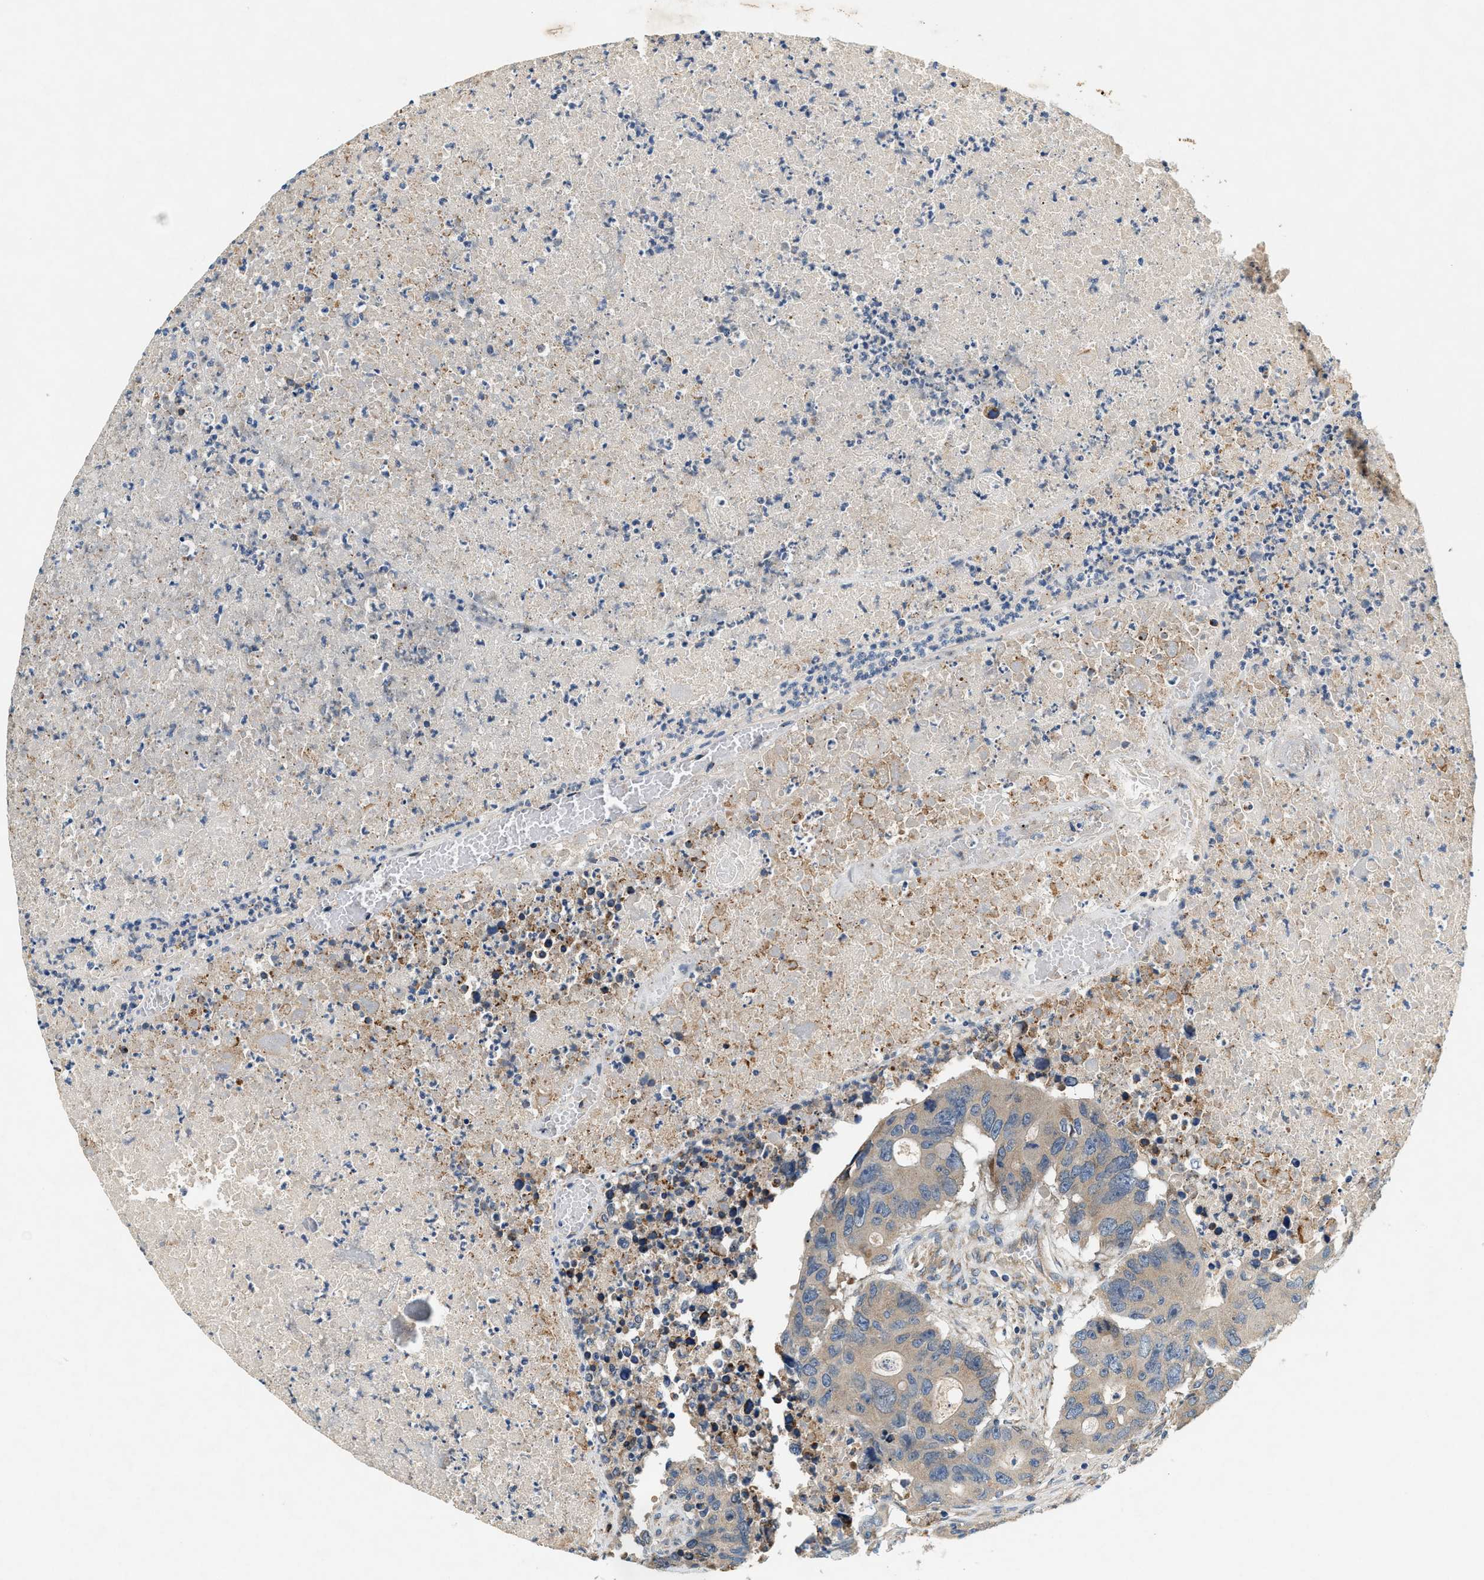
{"staining": {"intensity": "moderate", "quantity": ">75%", "location": "cytoplasmic/membranous"}, "tissue": "colorectal cancer", "cell_type": "Tumor cells", "image_type": "cancer", "snomed": [{"axis": "morphology", "description": "Adenocarcinoma, NOS"}, {"axis": "topography", "description": "Colon"}], "caption": "Immunohistochemical staining of human colorectal adenocarcinoma displays medium levels of moderate cytoplasmic/membranous protein positivity in about >75% of tumor cells. The staining is performed using DAB brown chromogen to label protein expression. The nuclei are counter-stained blue using hematoxylin.", "gene": "DUSP10", "patient": {"sex": "male", "age": 87}}